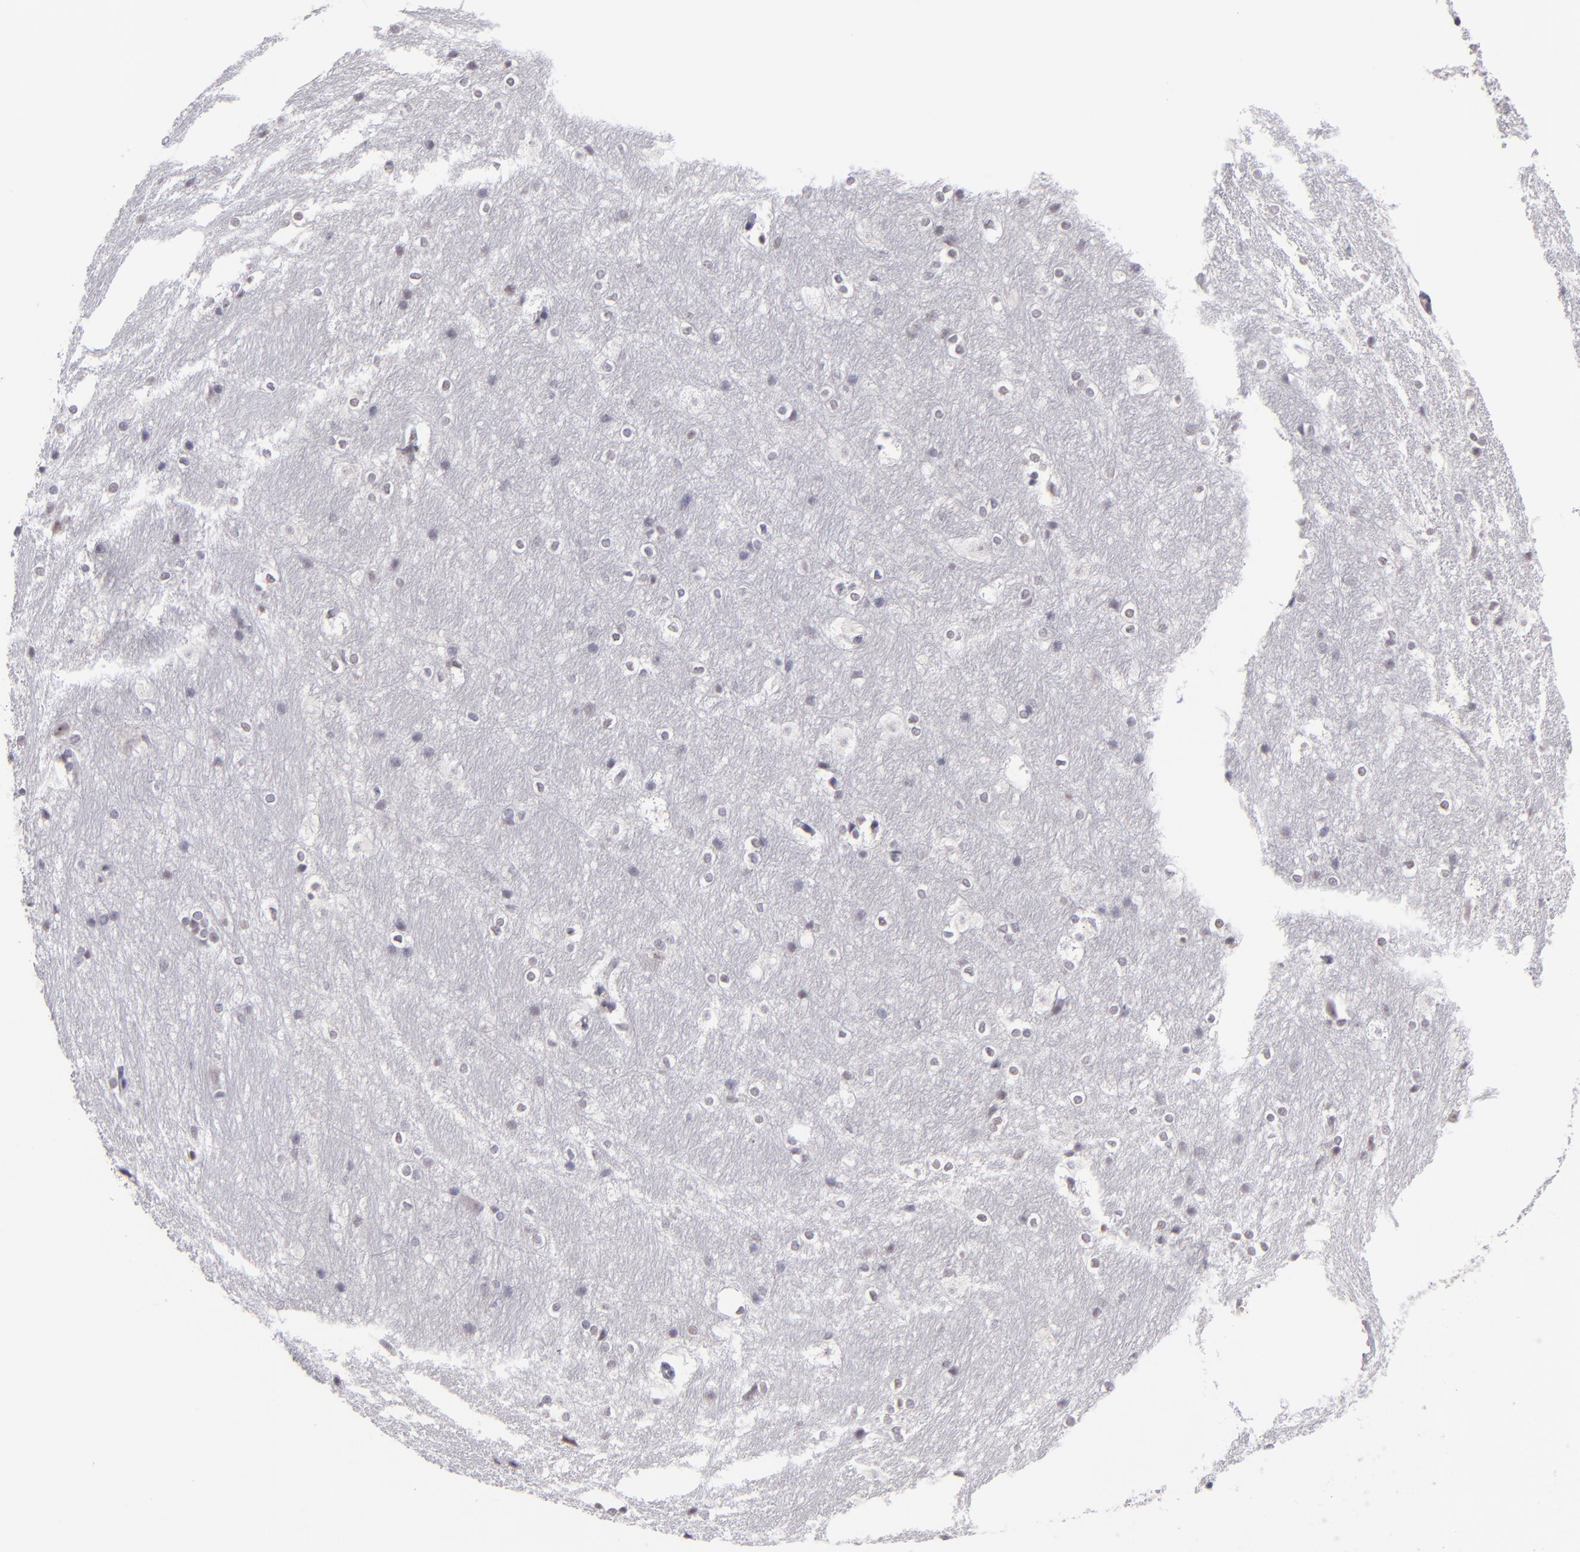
{"staining": {"intensity": "negative", "quantity": "none", "location": "none"}, "tissue": "hippocampus", "cell_type": "Glial cells", "image_type": "normal", "snomed": [{"axis": "morphology", "description": "Normal tissue, NOS"}, {"axis": "topography", "description": "Hippocampus"}], "caption": "Human hippocampus stained for a protein using immunohistochemistry (IHC) exhibits no positivity in glial cells.", "gene": "OTUB2", "patient": {"sex": "female", "age": 19}}